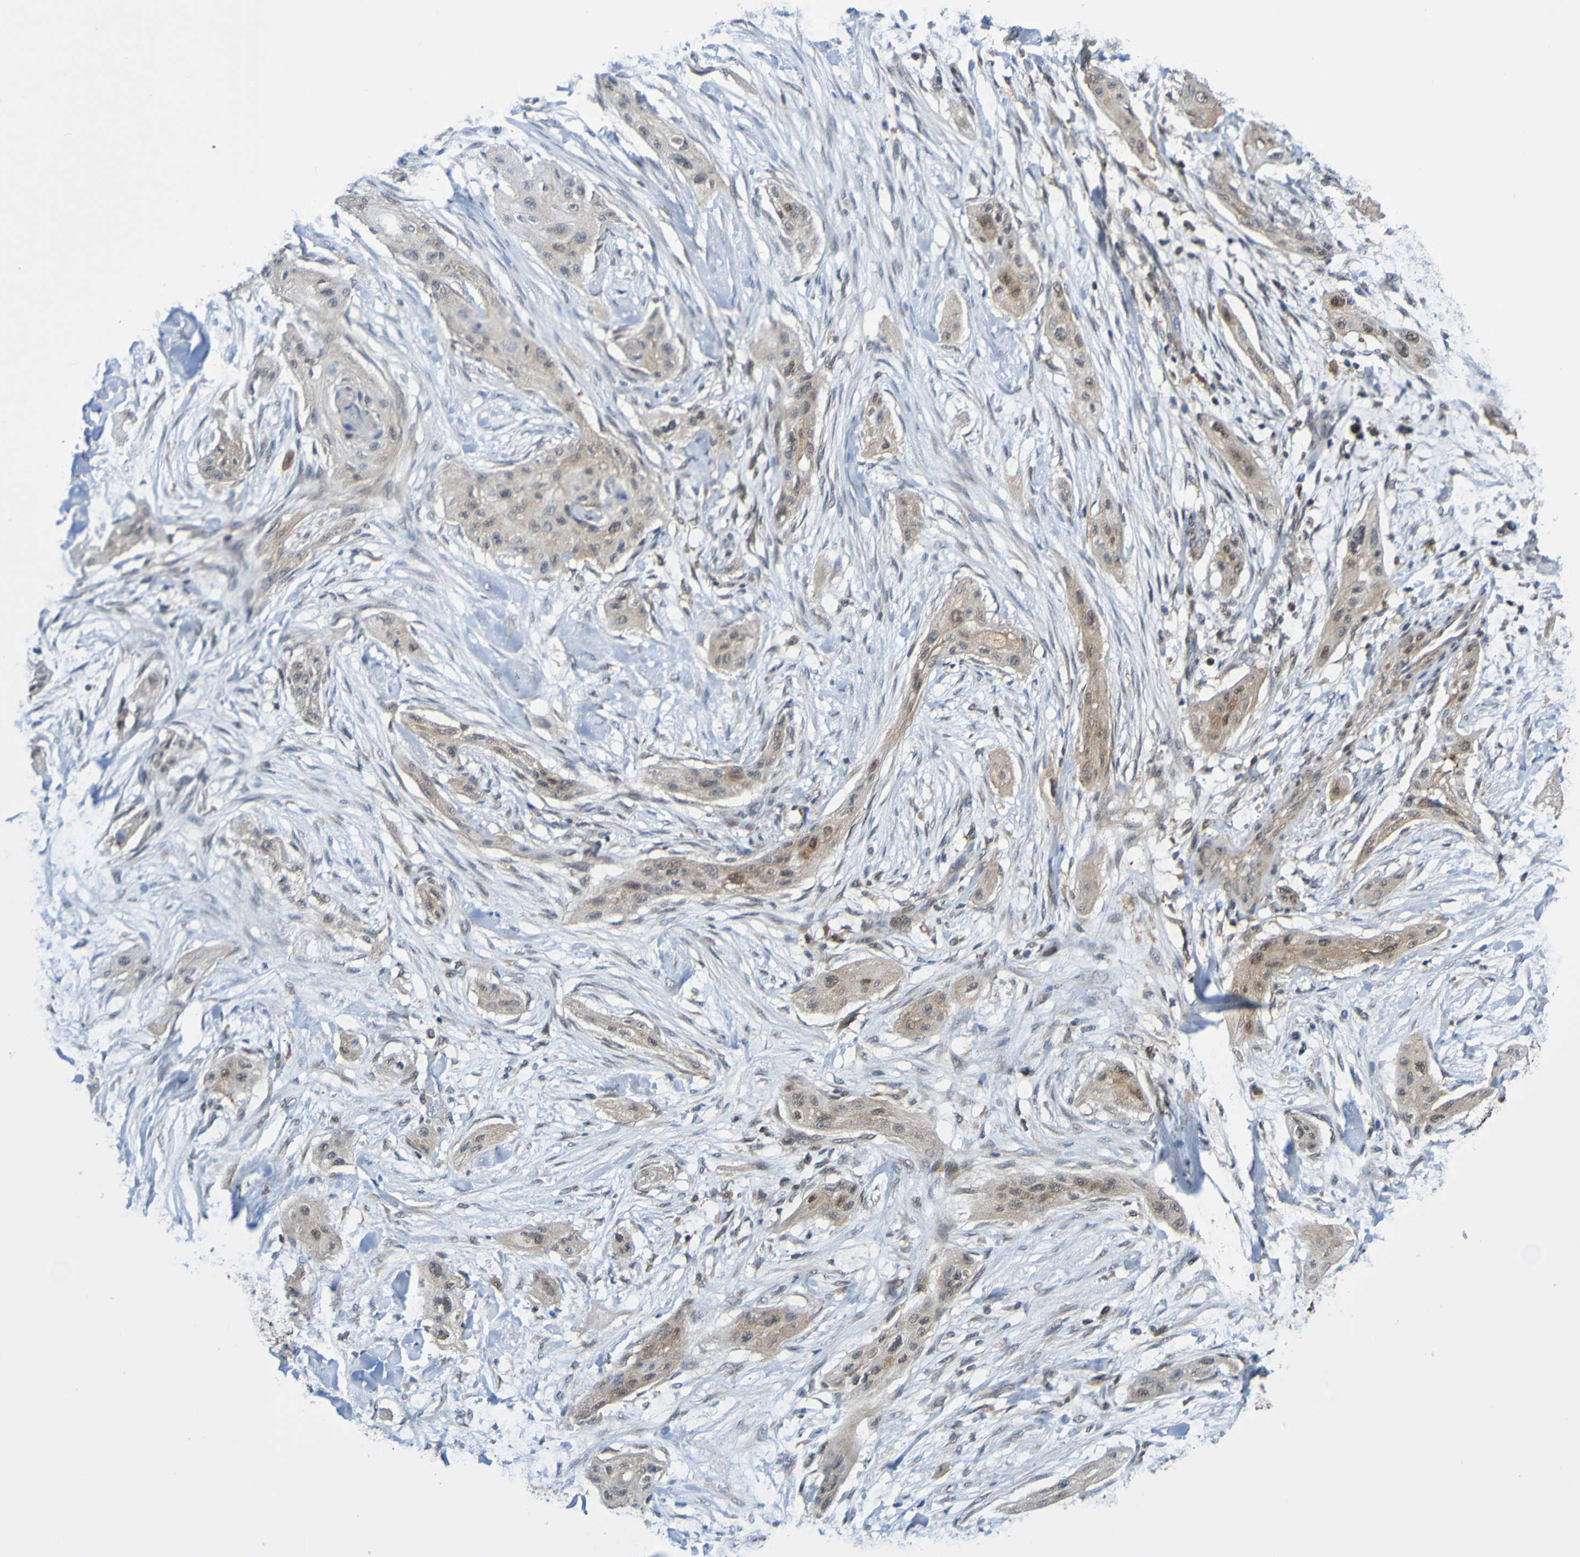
{"staining": {"intensity": "weak", "quantity": ">75%", "location": "cytoplasmic/membranous"}, "tissue": "lung cancer", "cell_type": "Tumor cells", "image_type": "cancer", "snomed": [{"axis": "morphology", "description": "Squamous cell carcinoma, NOS"}, {"axis": "topography", "description": "Lung"}], "caption": "This micrograph displays immunohistochemistry staining of lung squamous cell carcinoma, with low weak cytoplasmic/membranous expression in about >75% of tumor cells.", "gene": "ATIC", "patient": {"sex": "female", "age": 47}}